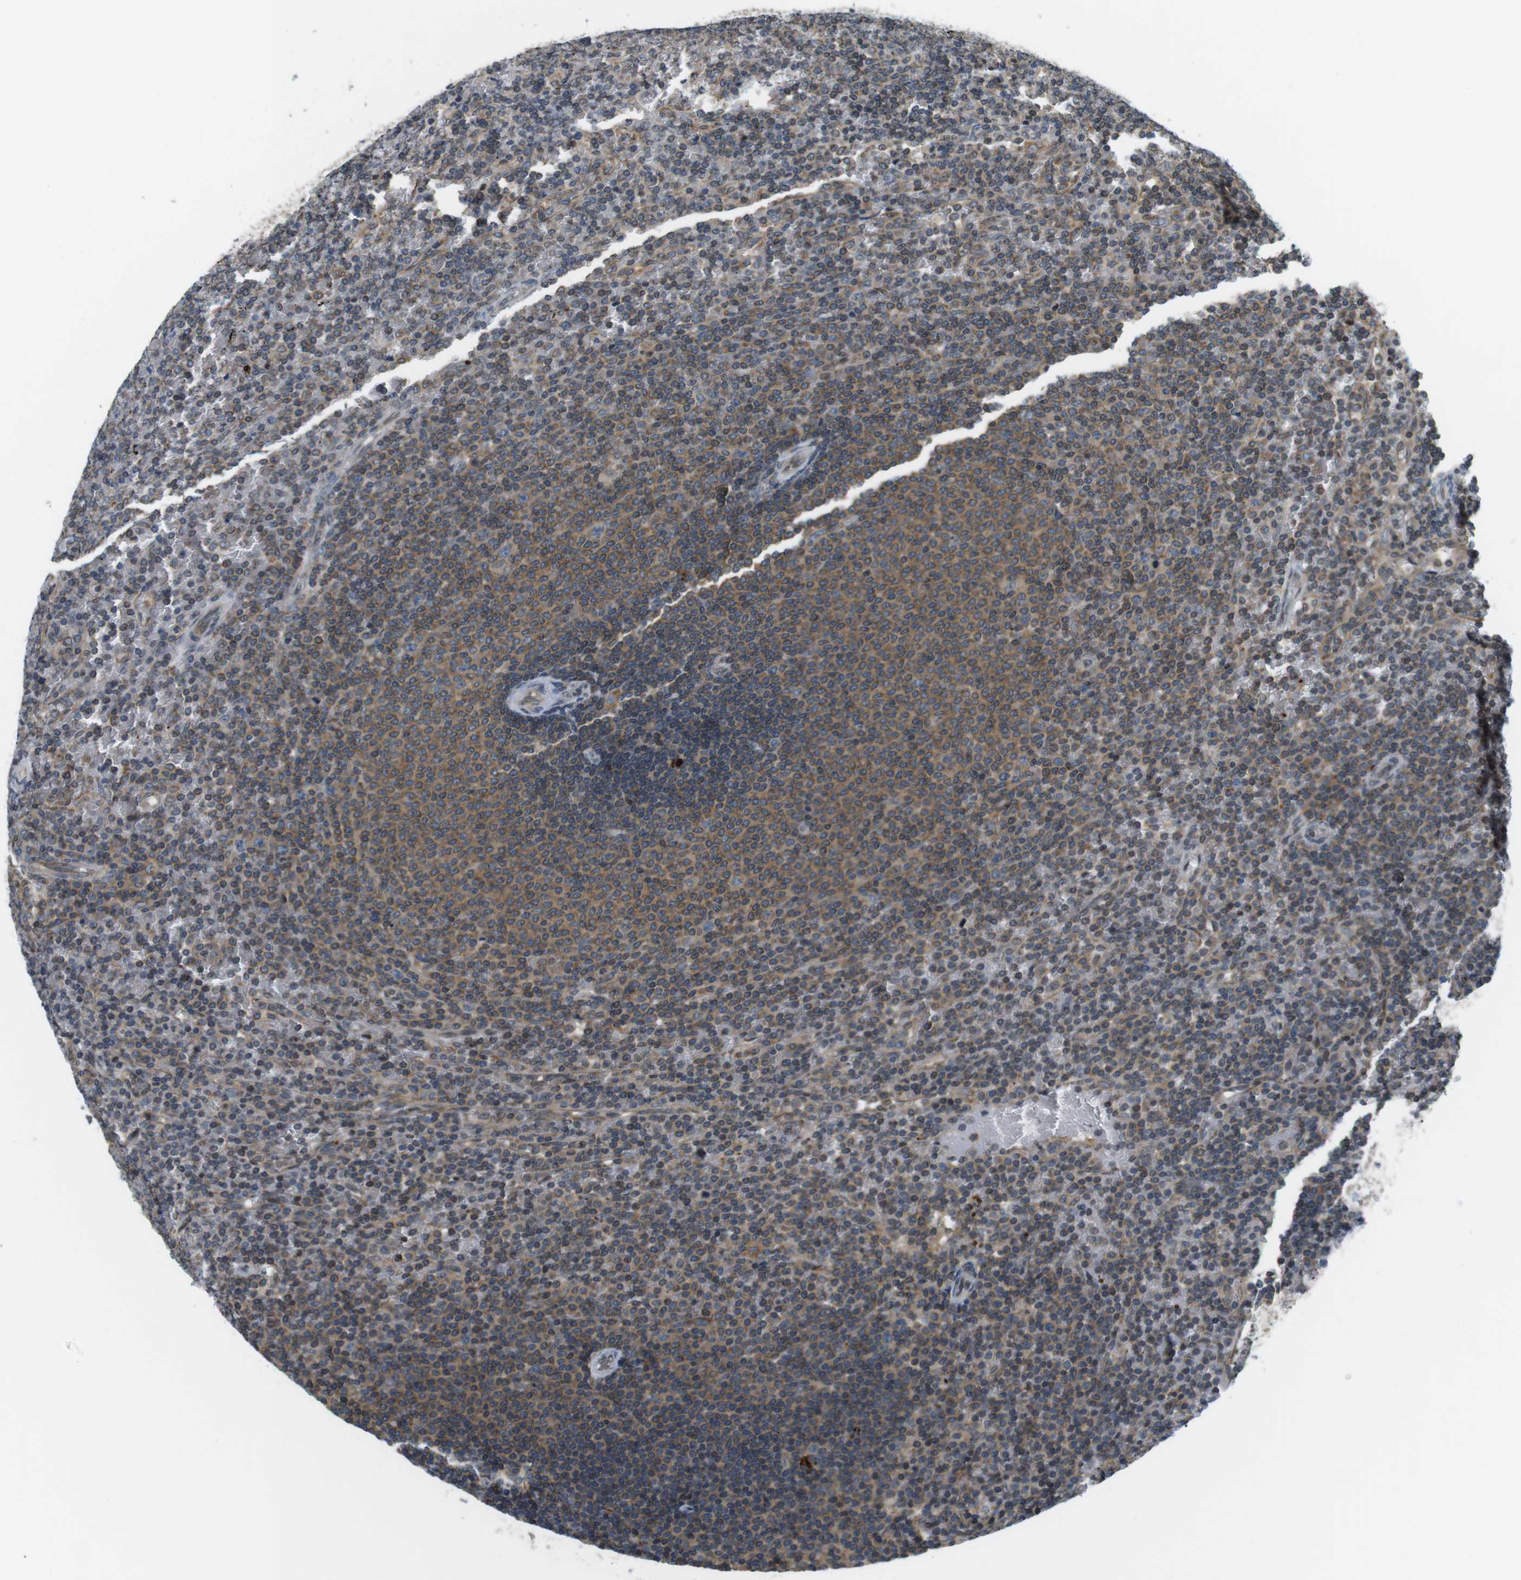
{"staining": {"intensity": "moderate", "quantity": "25%-75%", "location": "cytoplasmic/membranous"}, "tissue": "lymphoma", "cell_type": "Tumor cells", "image_type": "cancer", "snomed": [{"axis": "morphology", "description": "Malignant lymphoma, non-Hodgkin's type, Low grade"}, {"axis": "topography", "description": "Spleen"}], "caption": "Immunohistochemical staining of malignant lymphoma, non-Hodgkin's type (low-grade) displays medium levels of moderate cytoplasmic/membranous protein positivity in about 25%-75% of tumor cells.", "gene": "TMX4", "patient": {"sex": "female", "age": 77}}